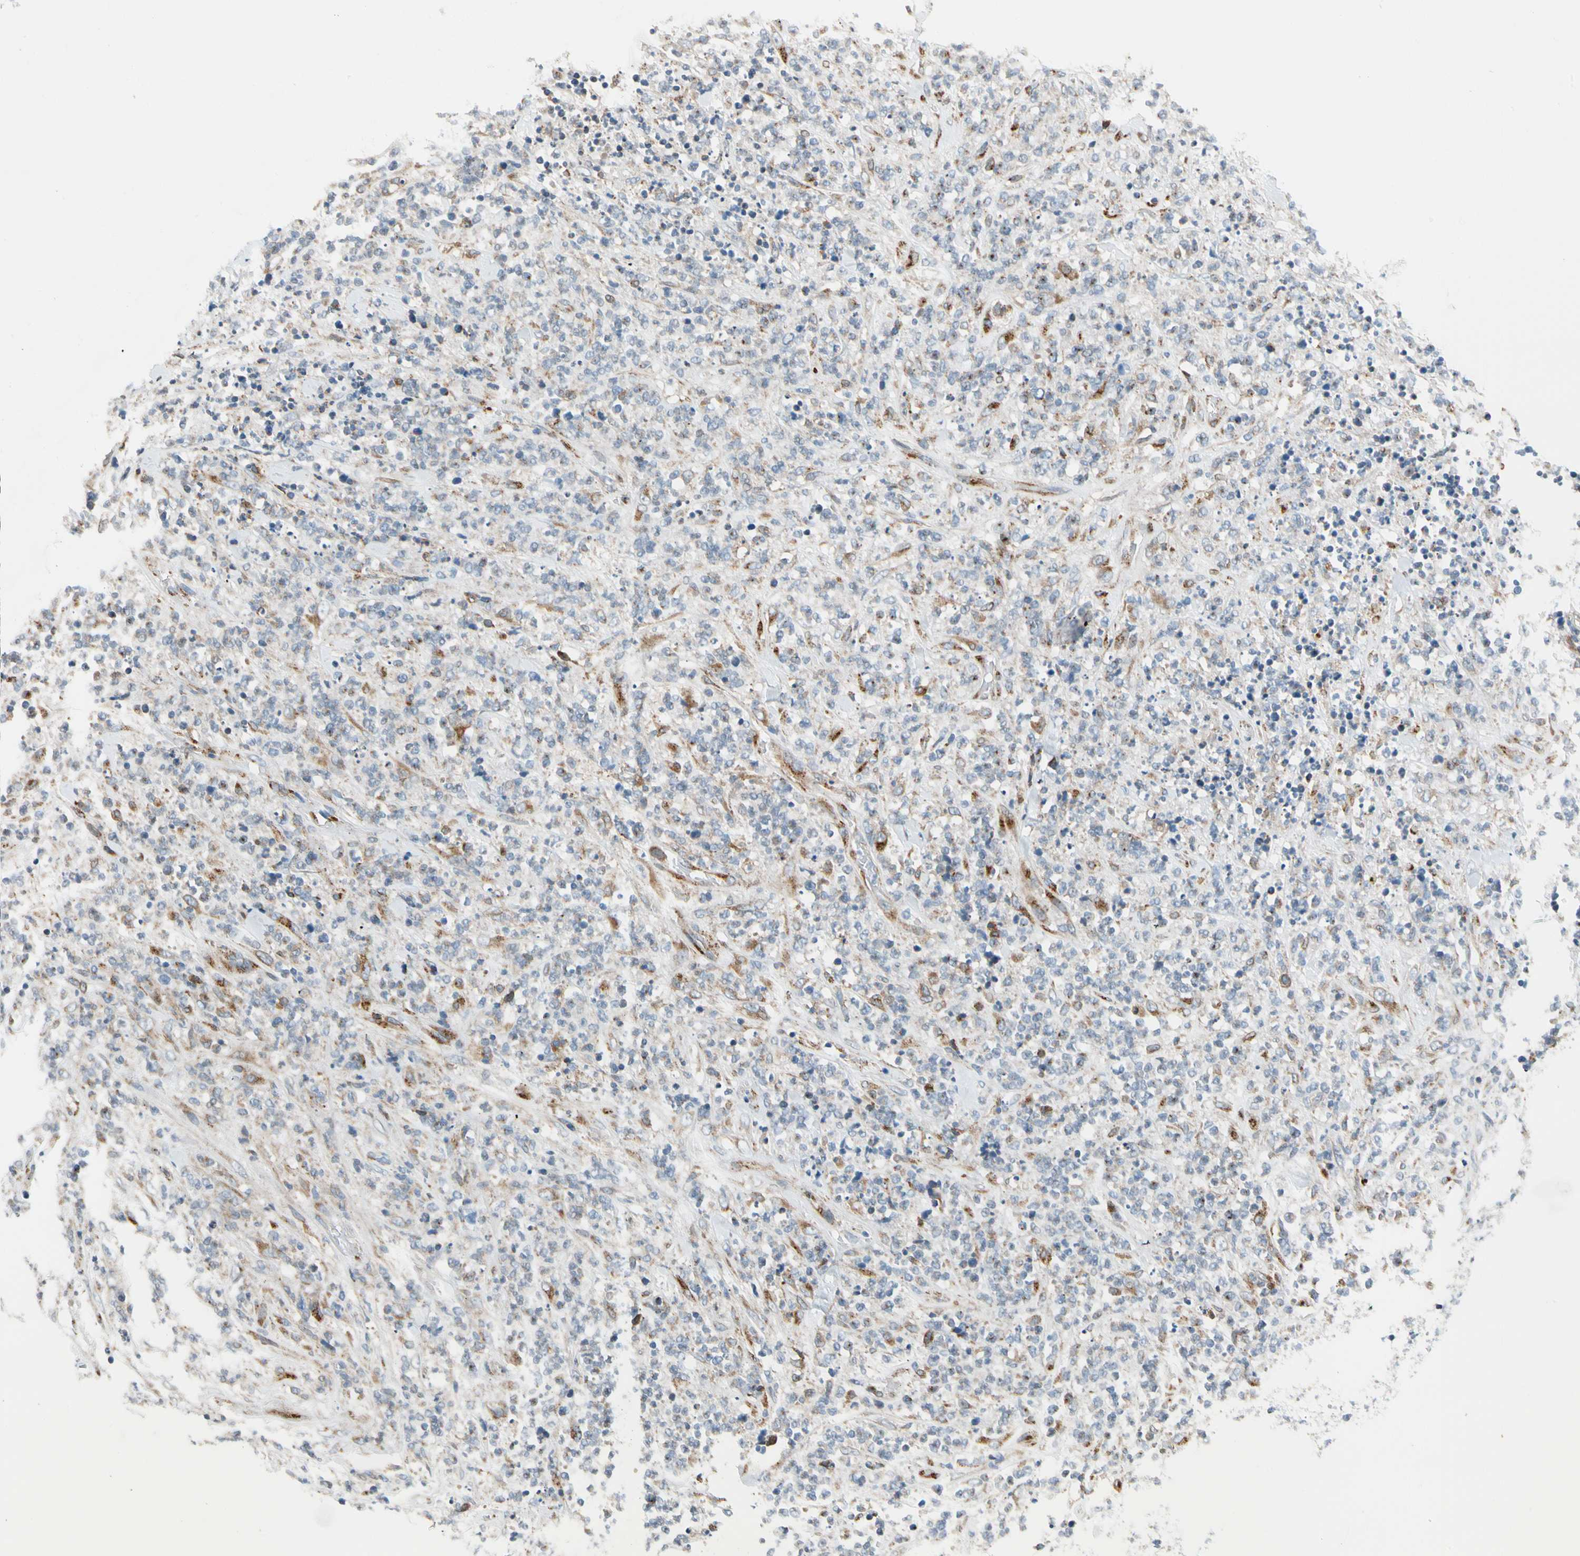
{"staining": {"intensity": "moderate", "quantity": "<25%", "location": "cytoplasmic/membranous"}, "tissue": "lymphoma", "cell_type": "Tumor cells", "image_type": "cancer", "snomed": [{"axis": "morphology", "description": "Malignant lymphoma, non-Hodgkin's type, High grade"}, {"axis": "topography", "description": "Soft tissue"}], "caption": "Malignant lymphoma, non-Hodgkin's type (high-grade) stained with a brown dye exhibits moderate cytoplasmic/membranous positive expression in approximately <25% of tumor cells.", "gene": "NUCB1", "patient": {"sex": "male", "age": 18}}